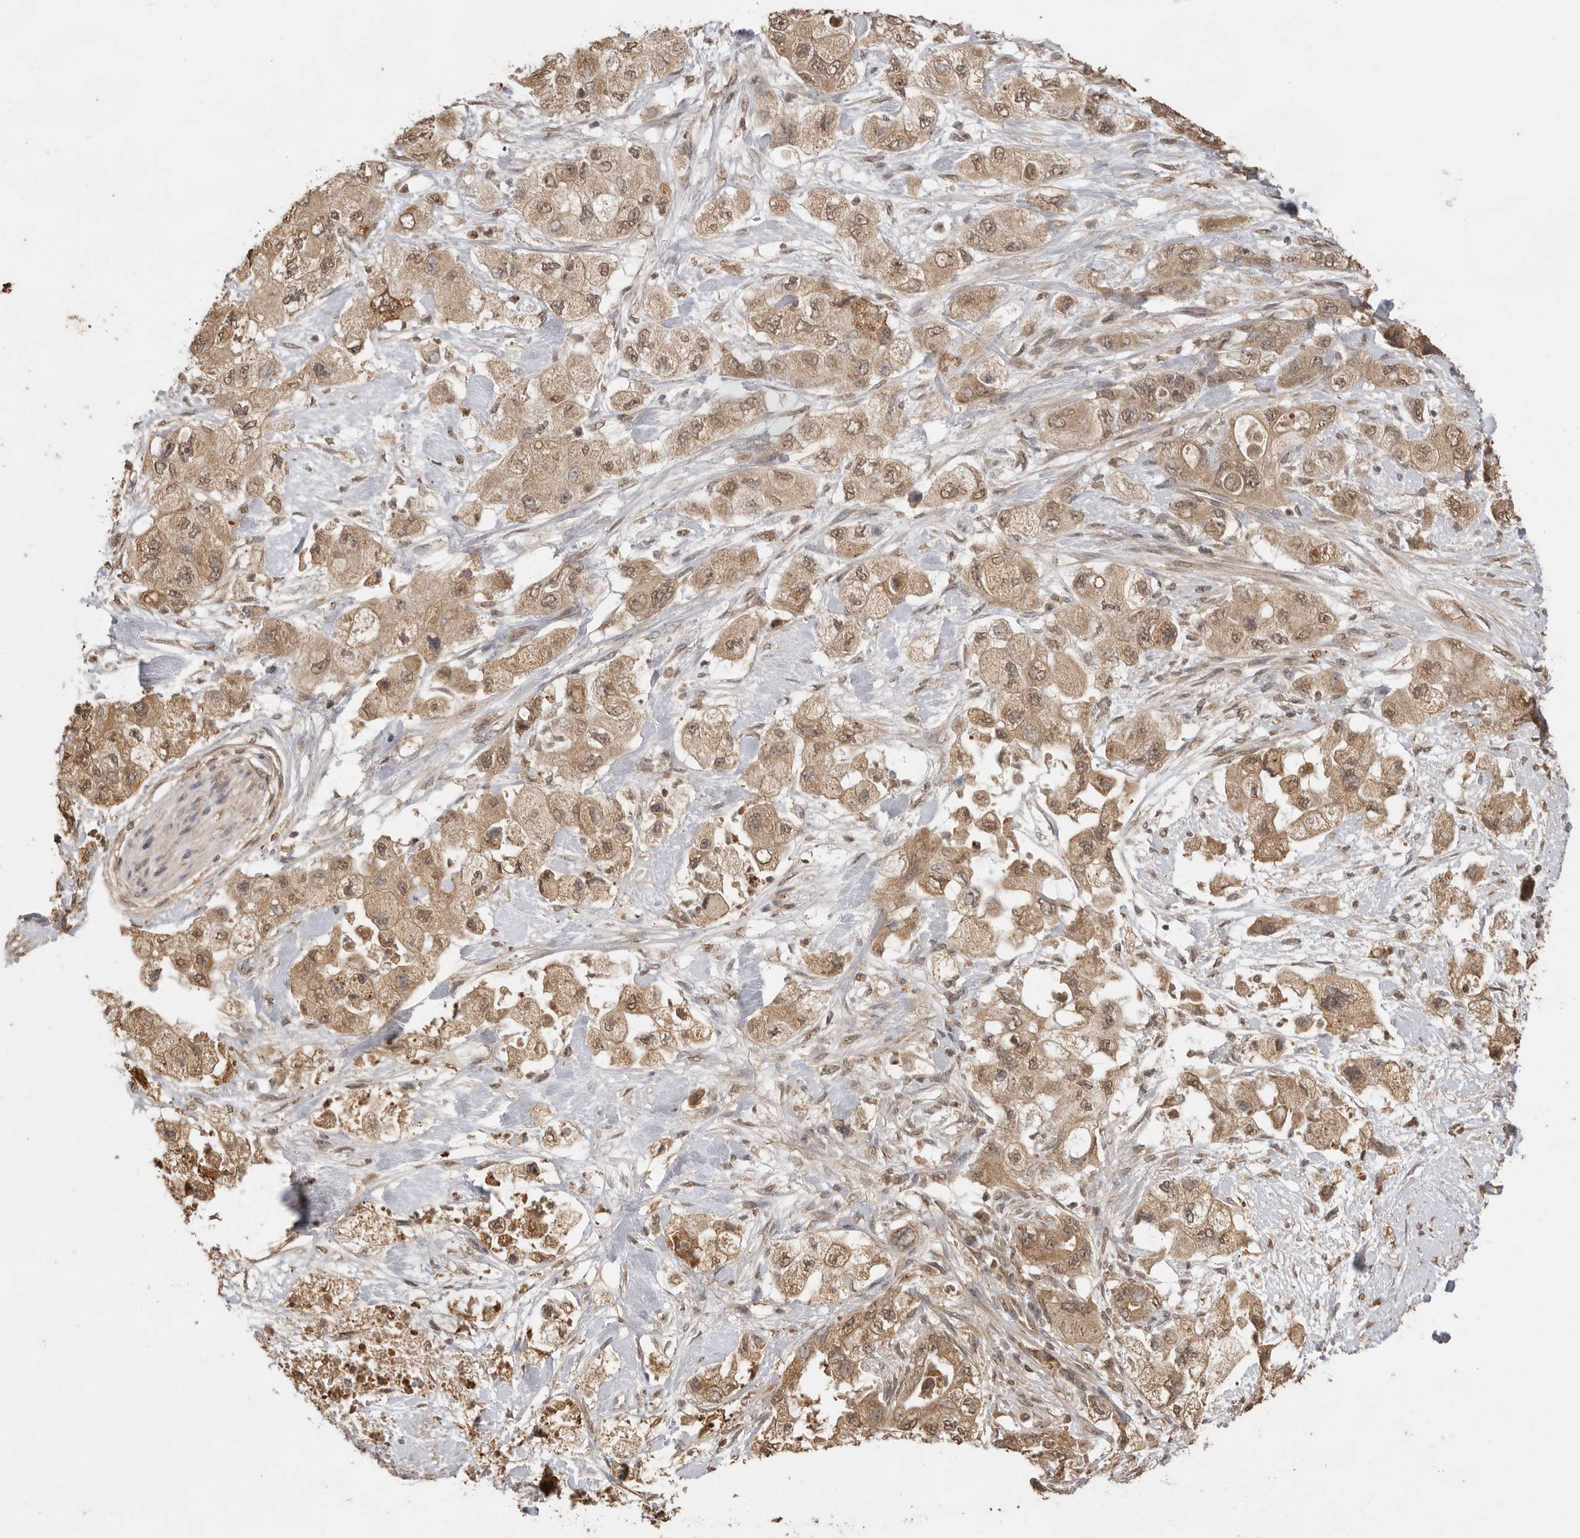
{"staining": {"intensity": "moderate", "quantity": ">75%", "location": "cytoplasmic/membranous,nuclear"}, "tissue": "pancreatic cancer", "cell_type": "Tumor cells", "image_type": "cancer", "snomed": [{"axis": "morphology", "description": "Adenocarcinoma, NOS"}, {"axis": "topography", "description": "Pancreas"}], "caption": "IHC micrograph of neoplastic tissue: human adenocarcinoma (pancreatic) stained using immunohistochemistry (IHC) shows medium levels of moderate protein expression localized specifically in the cytoplasmic/membranous and nuclear of tumor cells, appearing as a cytoplasmic/membranous and nuclear brown color.", "gene": "JAG2", "patient": {"sex": "female", "age": 73}}